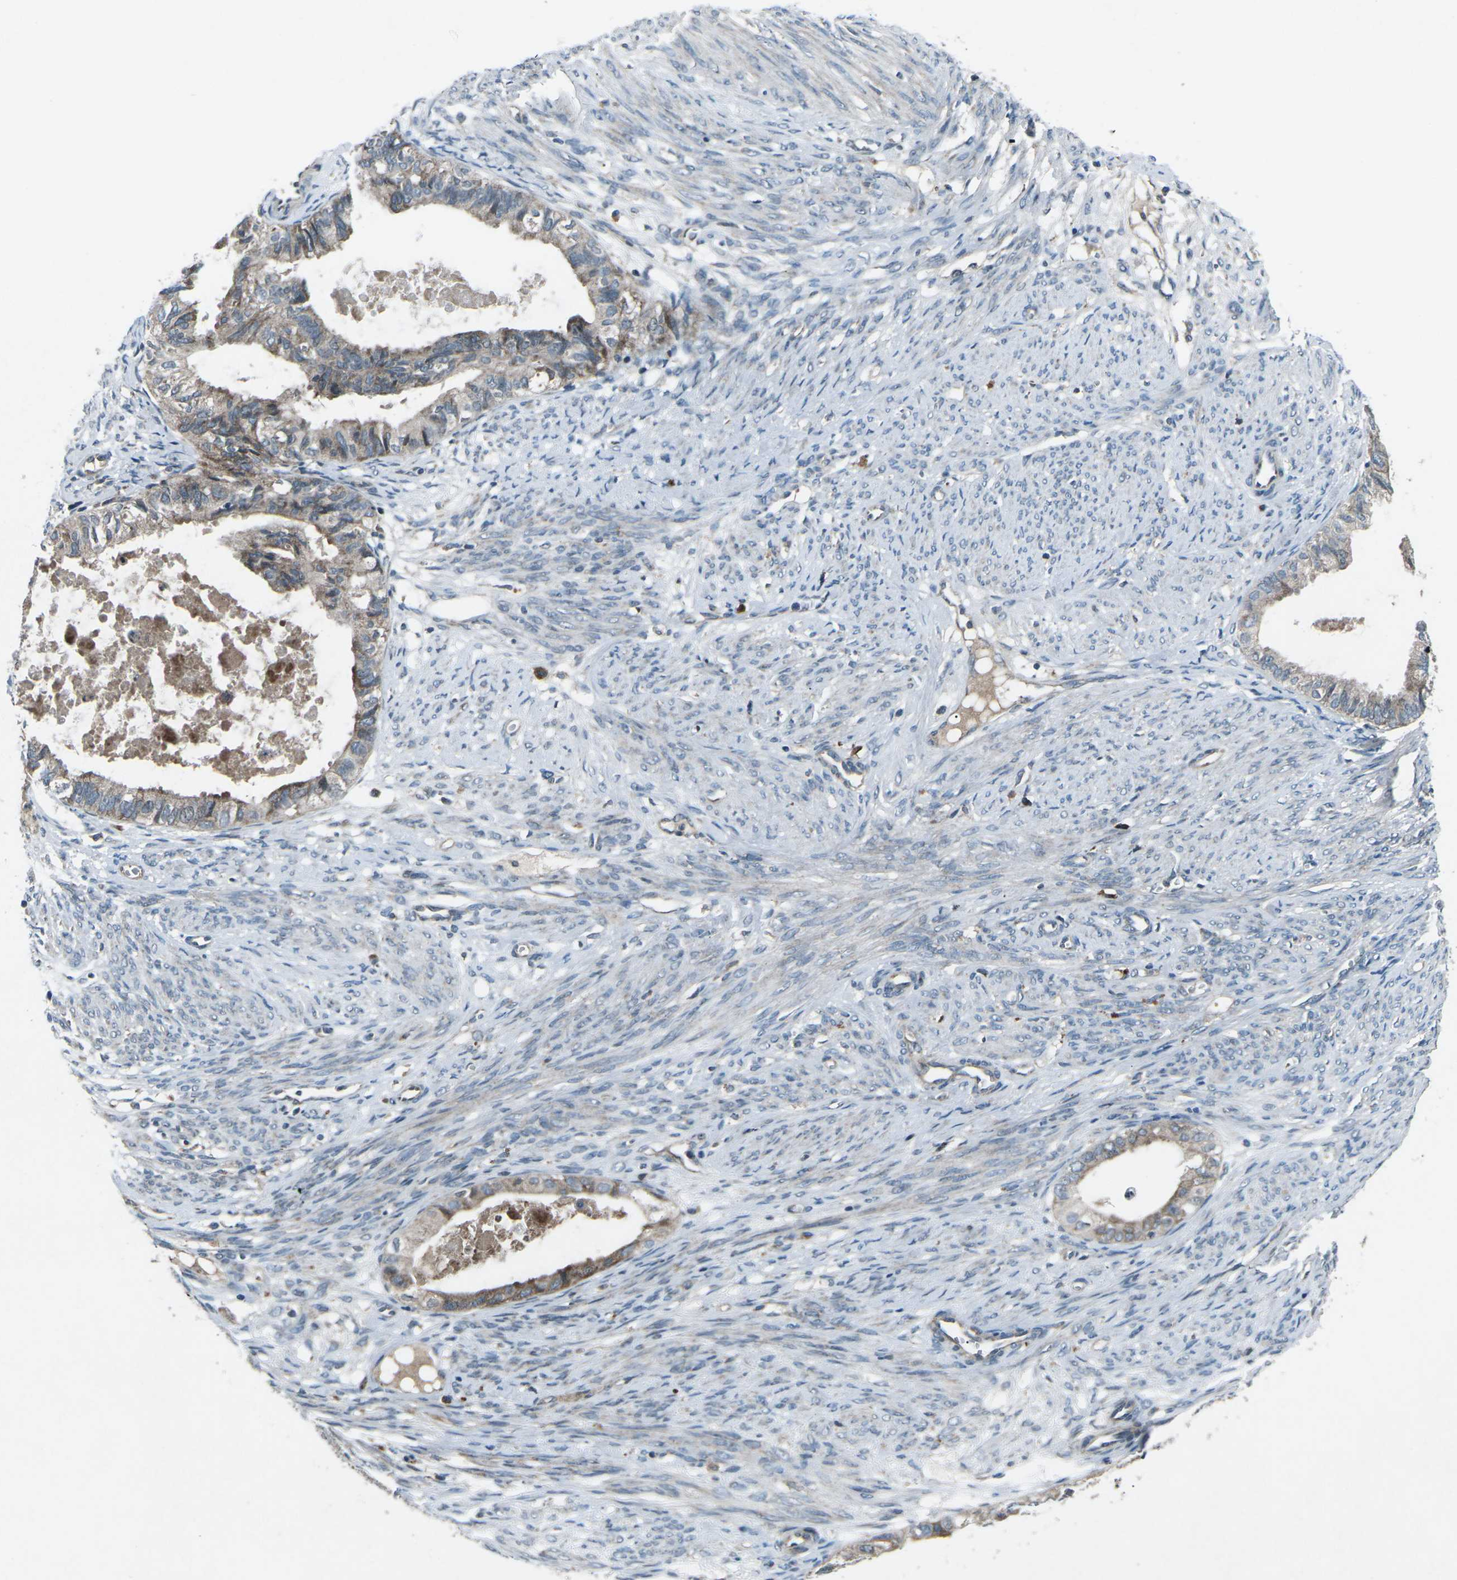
{"staining": {"intensity": "weak", "quantity": ">75%", "location": "cytoplasmic/membranous"}, "tissue": "cervical cancer", "cell_type": "Tumor cells", "image_type": "cancer", "snomed": [{"axis": "morphology", "description": "Normal tissue, NOS"}, {"axis": "morphology", "description": "Adenocarcinoma, NOS"}, {"axis": "topography", "description": "Cervix"}, {"axis": "topography", "description": "Endometrium"}], "caption": "Immunohistochemical staining of cervical cancer (adenocarcinoma) demonstrates low levels of weak cytoplasmic/membranous positivity in about >75% of tumor cells. (DAB (3,3'-diaminobenzidine) = brown stain, brightfield microscopy at high magnification).", "gene": "CDK16", "patient": {"sex": "female", "age": 86}}